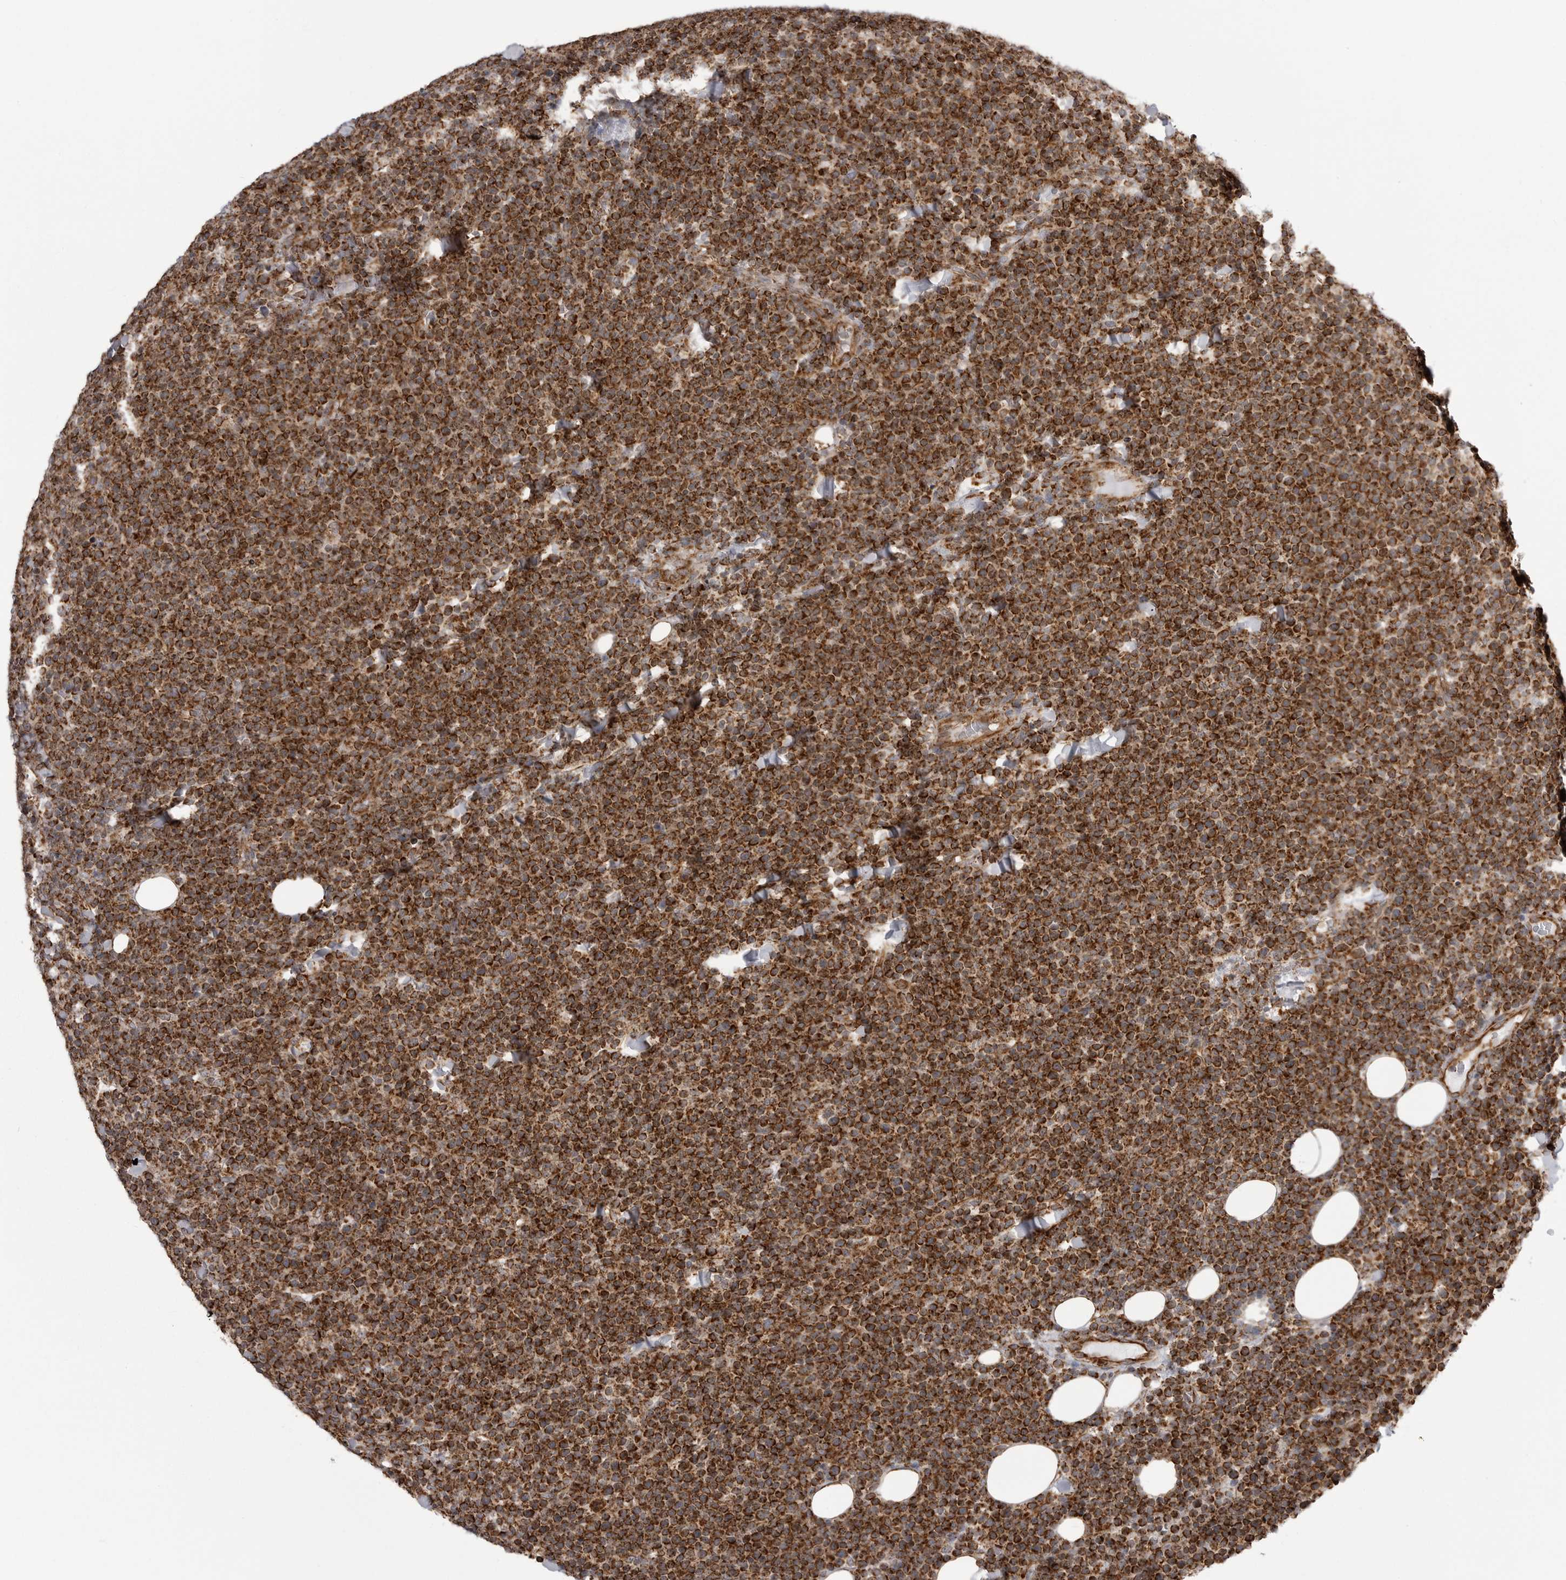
{"staining": {"intensity": "strong", "quantity": ">75%", "location": "cytoplasmic/membranous"}, "tissue": "lymphoma", "cell_type": "Tumor cells", "image_type": "cancer", "snomed": [{"axis": "morphology", "description": "Malignant lymphoma, non-Hodgkin's type, High grade"}, {"axis": "topography", "description": "Lymph node"}], "caption": "Protein expression analysis of malignant lymphoma, non-Hodgkin's type (high-grade) demonstrates strong cytoplasmic/membranous positivity in approximately >75% of tumor cells.", "gene": "FH", "patient": {"sex": "male", "age": 61}}